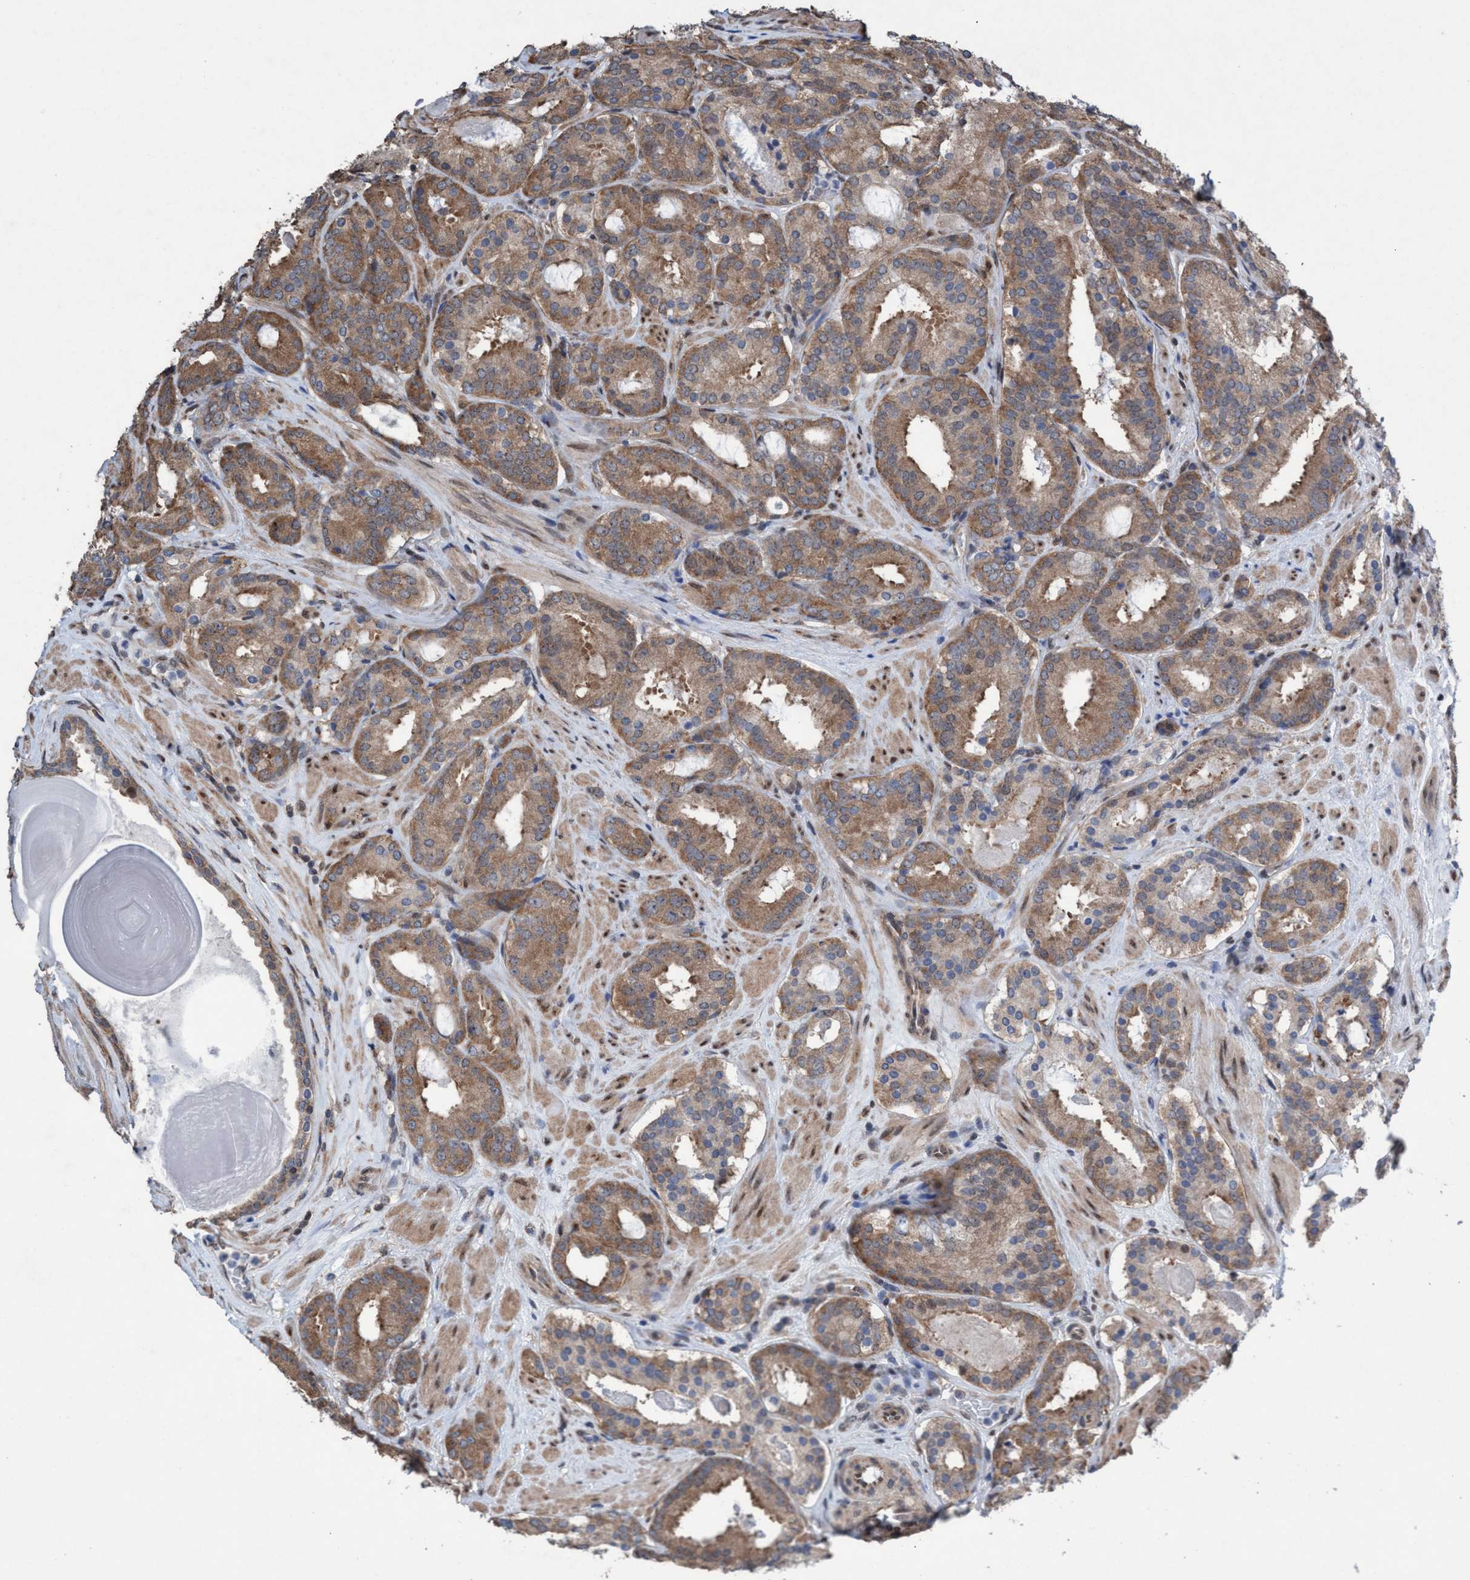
{"staining": {"intensity": "moderate", "quantity": ">75%", "location": "cytoplasmic/membranous"}, "tissue": "prostate cancer", "cell_type": "Tumor cells", "image_type": "cancer", "snomed": [{"axis": "morphology", "description": "Adenocarcinoma, Low grade"}, {"axis": "topography", "description": "Prostate"}], "caption": "Low-grade adenocarcinoma (prostate) stained with immunohistochemistry displays moderate cytoplasmic/membranous expression in about >75% of tumor cells.", "gene": "METAP2", "patient": {"sex": "male", "age": 69}}